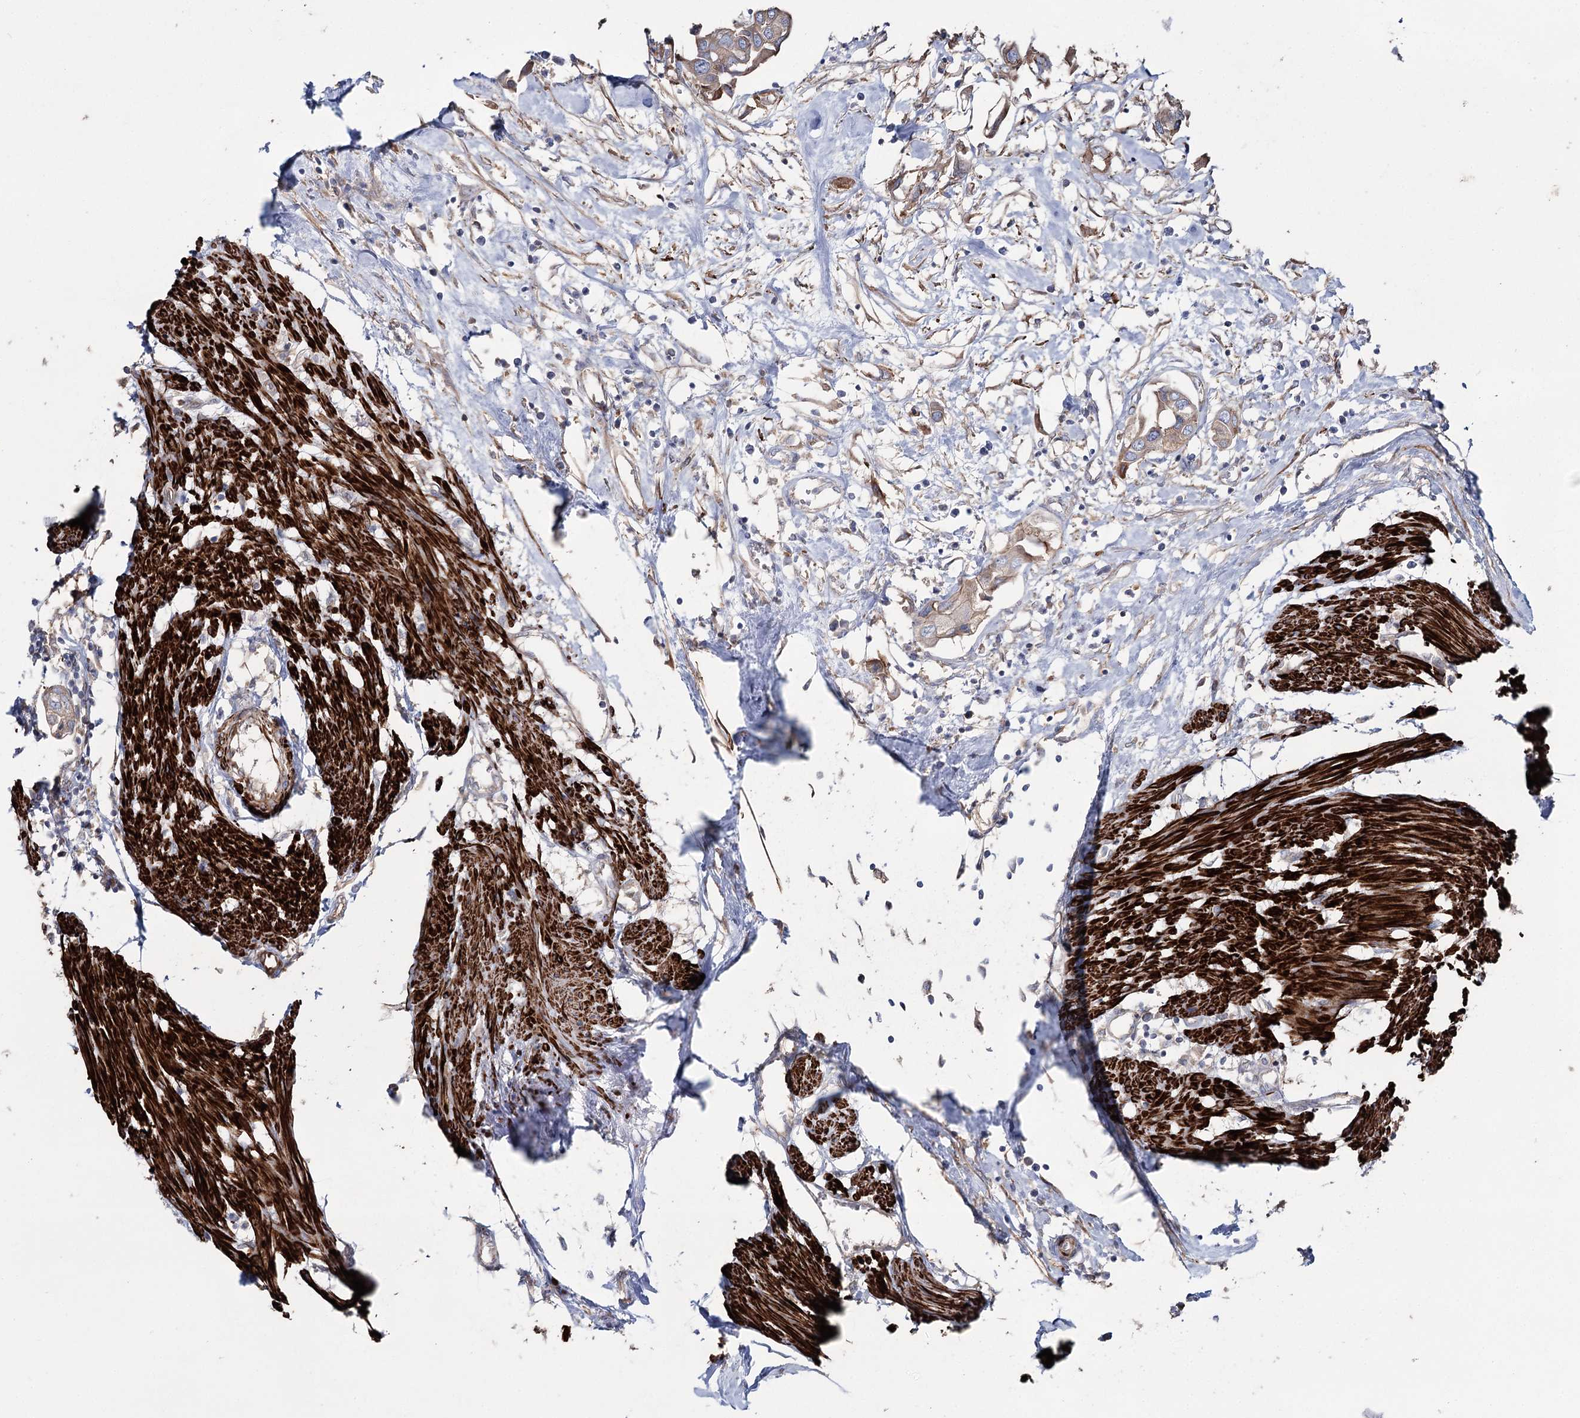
{"staining": {"intensity": "weak", "quantity": ">75%", "location": "cytoplasmic/membranous"}, "tissue": "urothelial cancer", "cell_type": "Tumor cells", "image_type": "cancer", "snomed": [{"axis": "morphology", "description": "Urothelial carcinoma, High grade"}, {"axis": "topography", "description": "Urinary bladder"}], "caption": "The photomicrograph exhibits immunohistochemical staining of high-grade urothelial carcinoma. There is weak cytoplasmic/membranous staining is present in approximately >75% of tumor cells.", "gene": "SUMF1", "patient": {"sex": "male", "age": 64}}